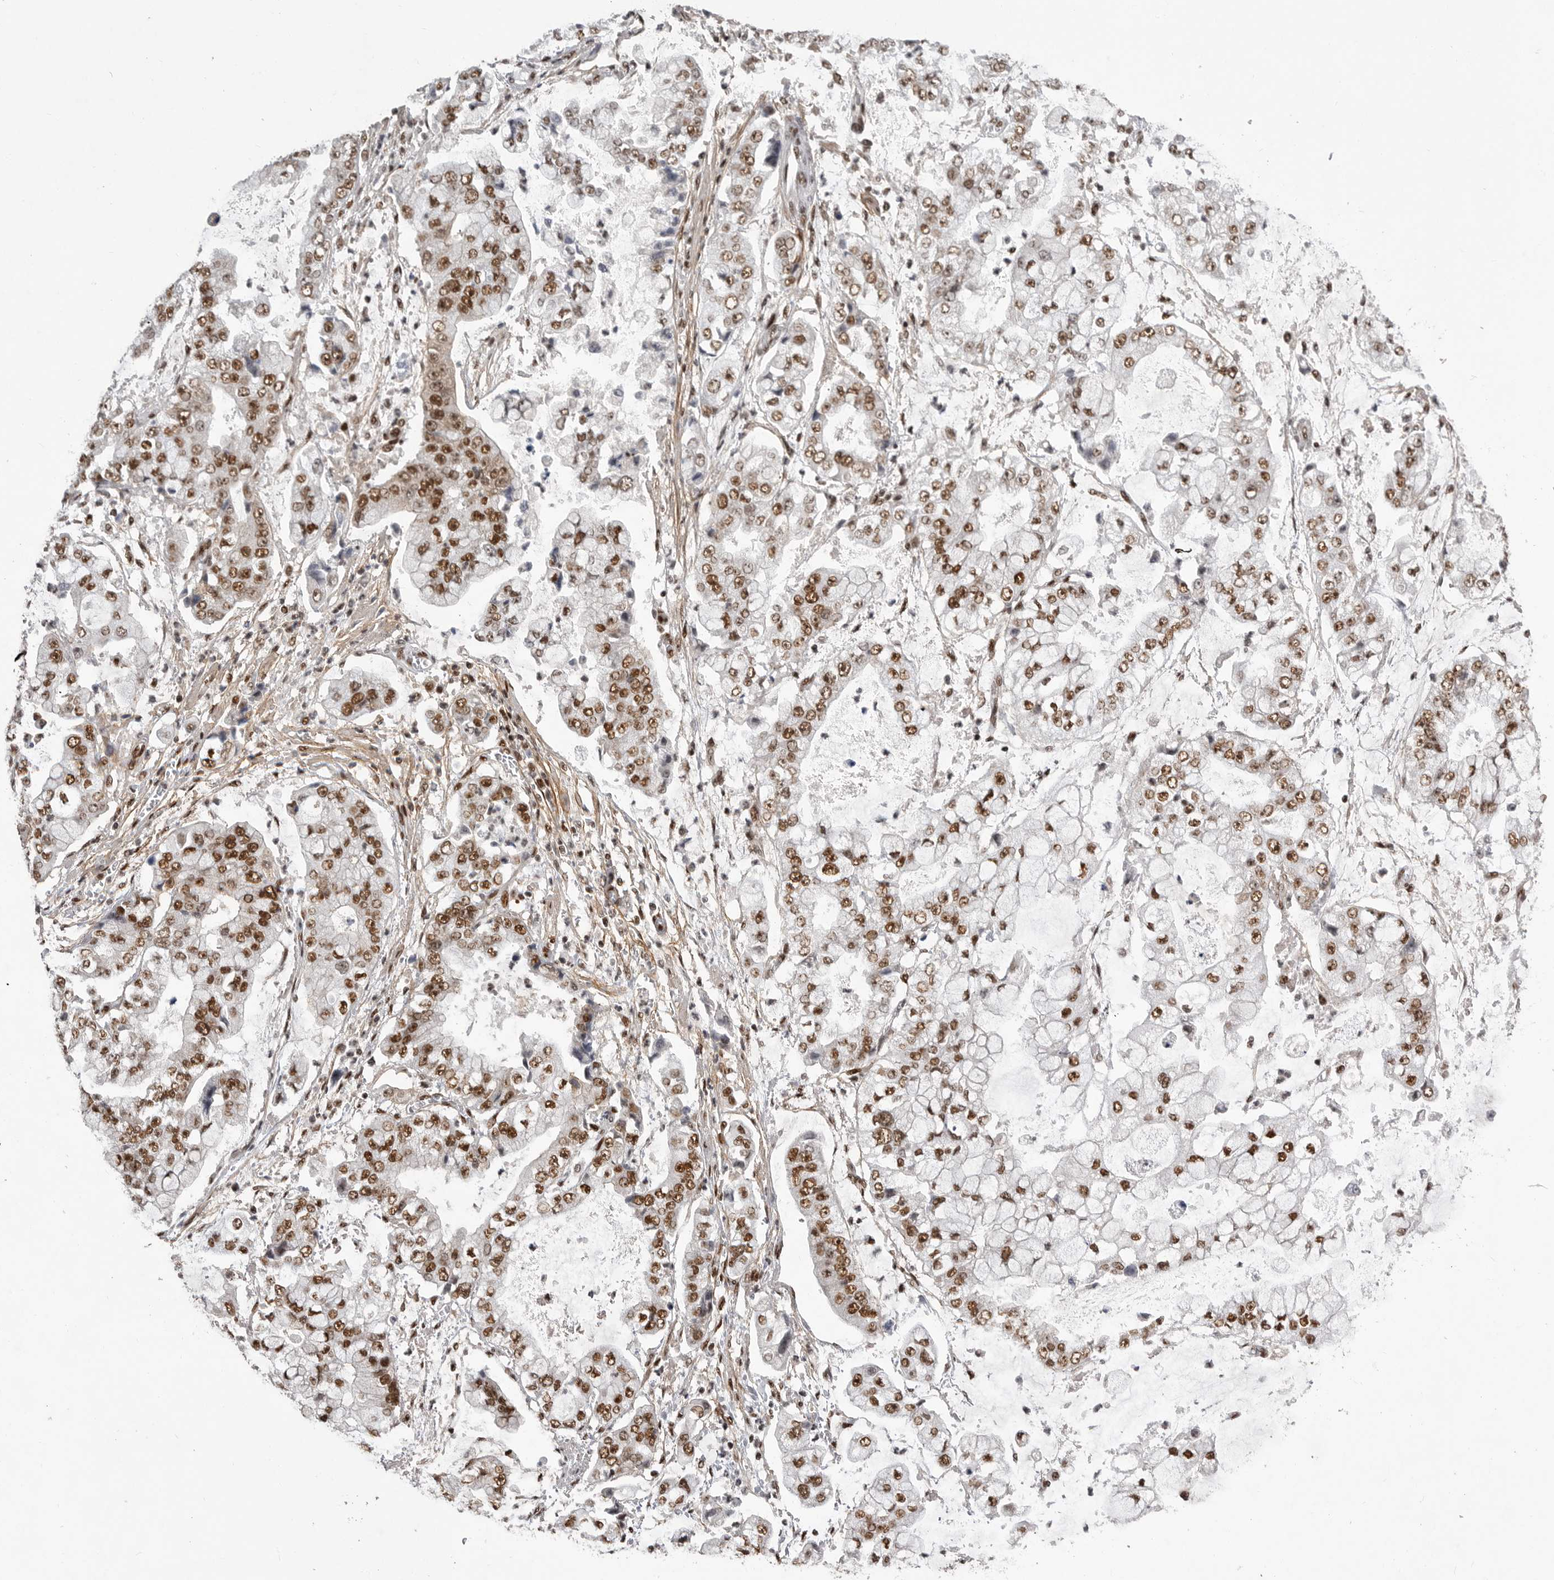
{"staining": {"intensity": "strong", "quantity": "25%-75%", "location": "nuclear"}, "tissue": "stomach cancer", "cell_type": "Tumor cells", "image_type": "cancer", "snomed": [{"axis": "morphology", "description": "Adenocarcinoma, NOS"}, {"axis": "topography", "description": "Stomach"}], "caption": "This photomicrograph displays immunohistochemistry staining of adenocarcinoma (stomach), with high strong nuclear expression in about 25%-75% of tumor cells.", "gene": "PPP1R8", "patient": {"sex": "male", "age": 76}}